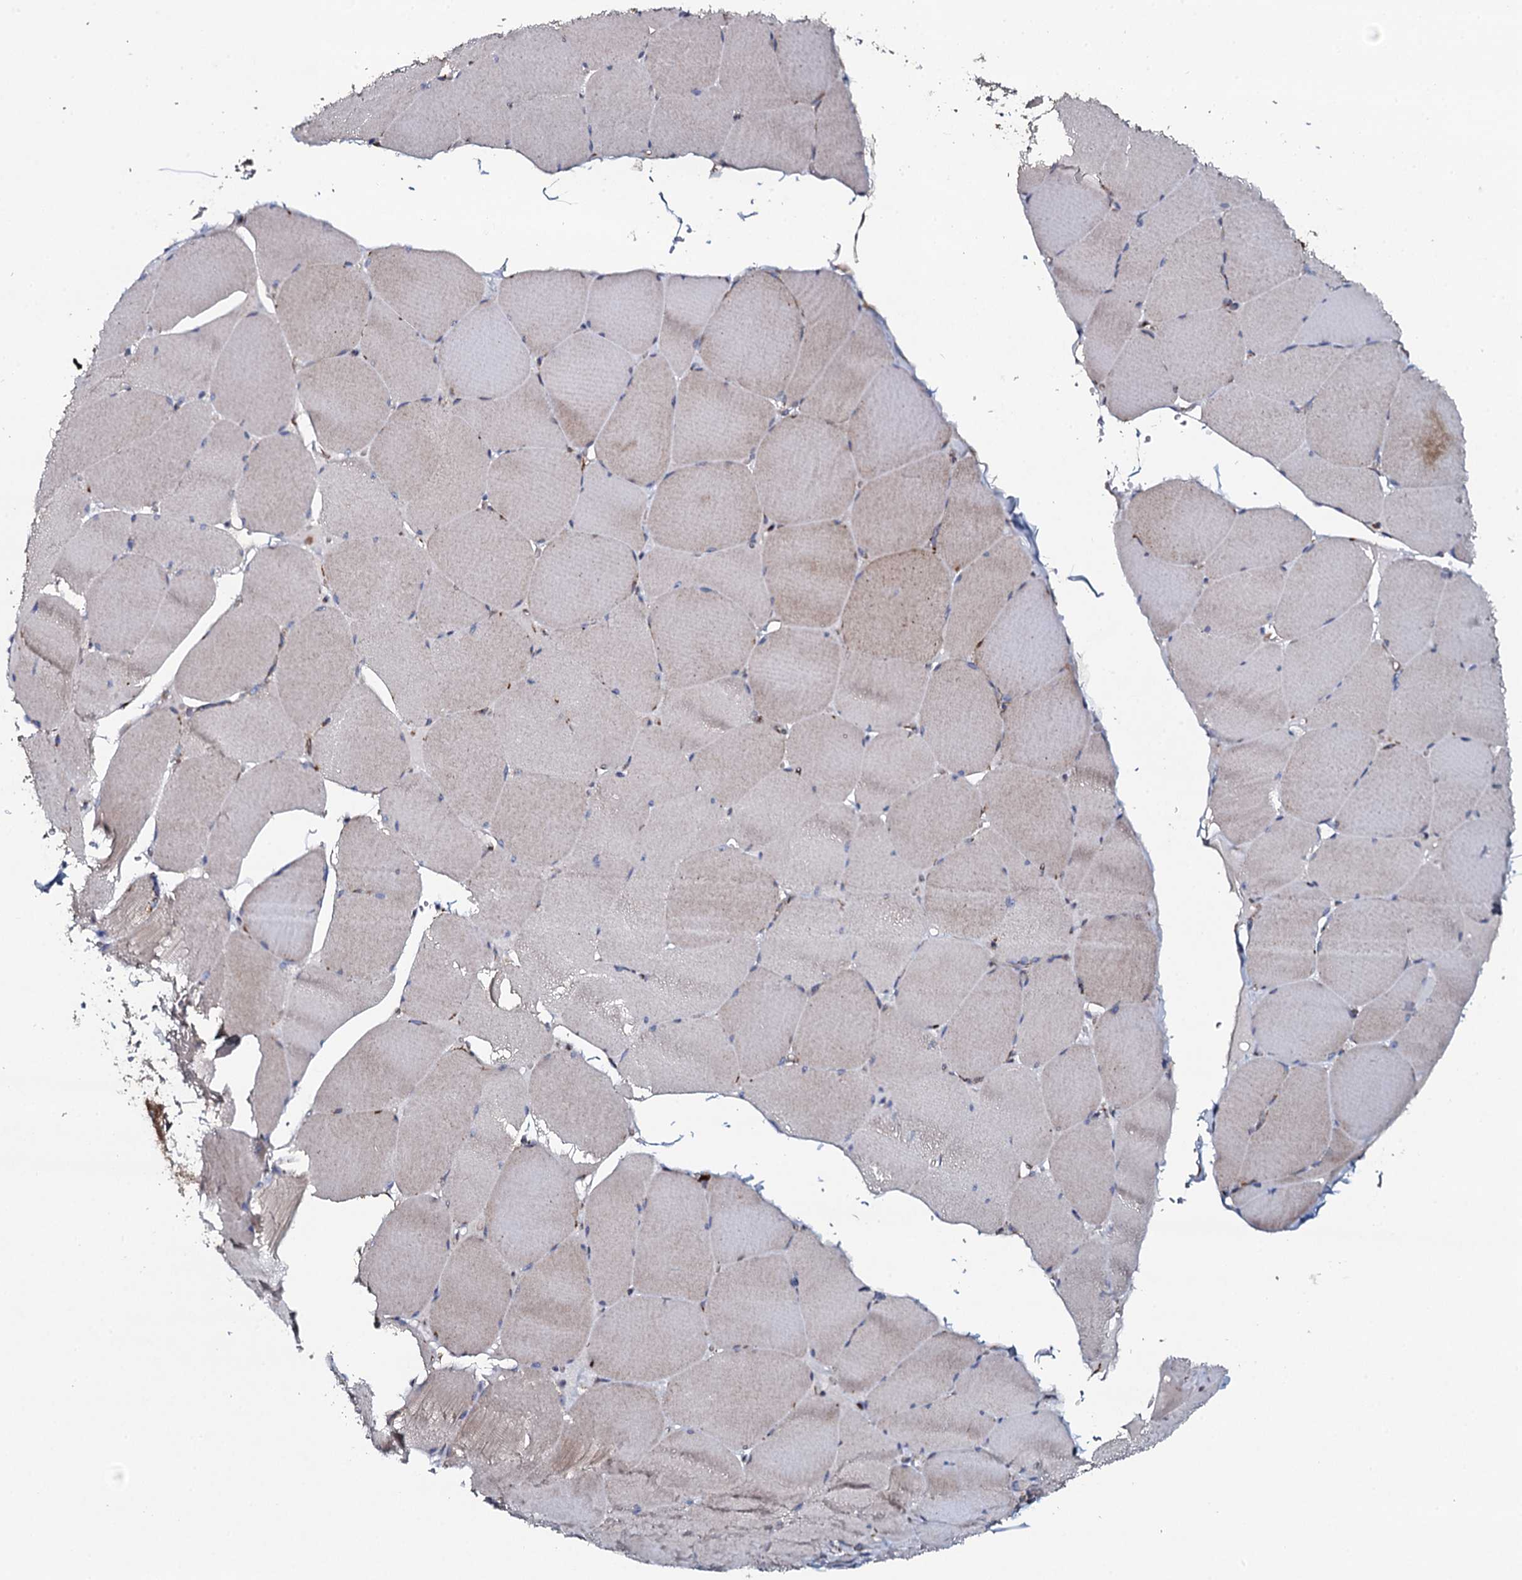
{"staining": {"intensity": "weak", "quantity": "25%-75%", "location": "cytoplasmic/membranous"}, "tissue": "skeletal muscle", "cell_type": "Myocytes", "image_type": "normal", "snomed": [{"axis": "morphology", "description": "Normal tissue, NOS"}, {"axis": "topography", "description": "Skeletal muscle"}, {"axis": "topography", "description": "Head-Neck"}], "caption": "Myocytes reveal weak cytoplasmic/membranous expression in approximately 25%-75% of cells in normal skeletal muscle.", "gene": "EVC2", "patient": {"sex": "male", "age": 66}}